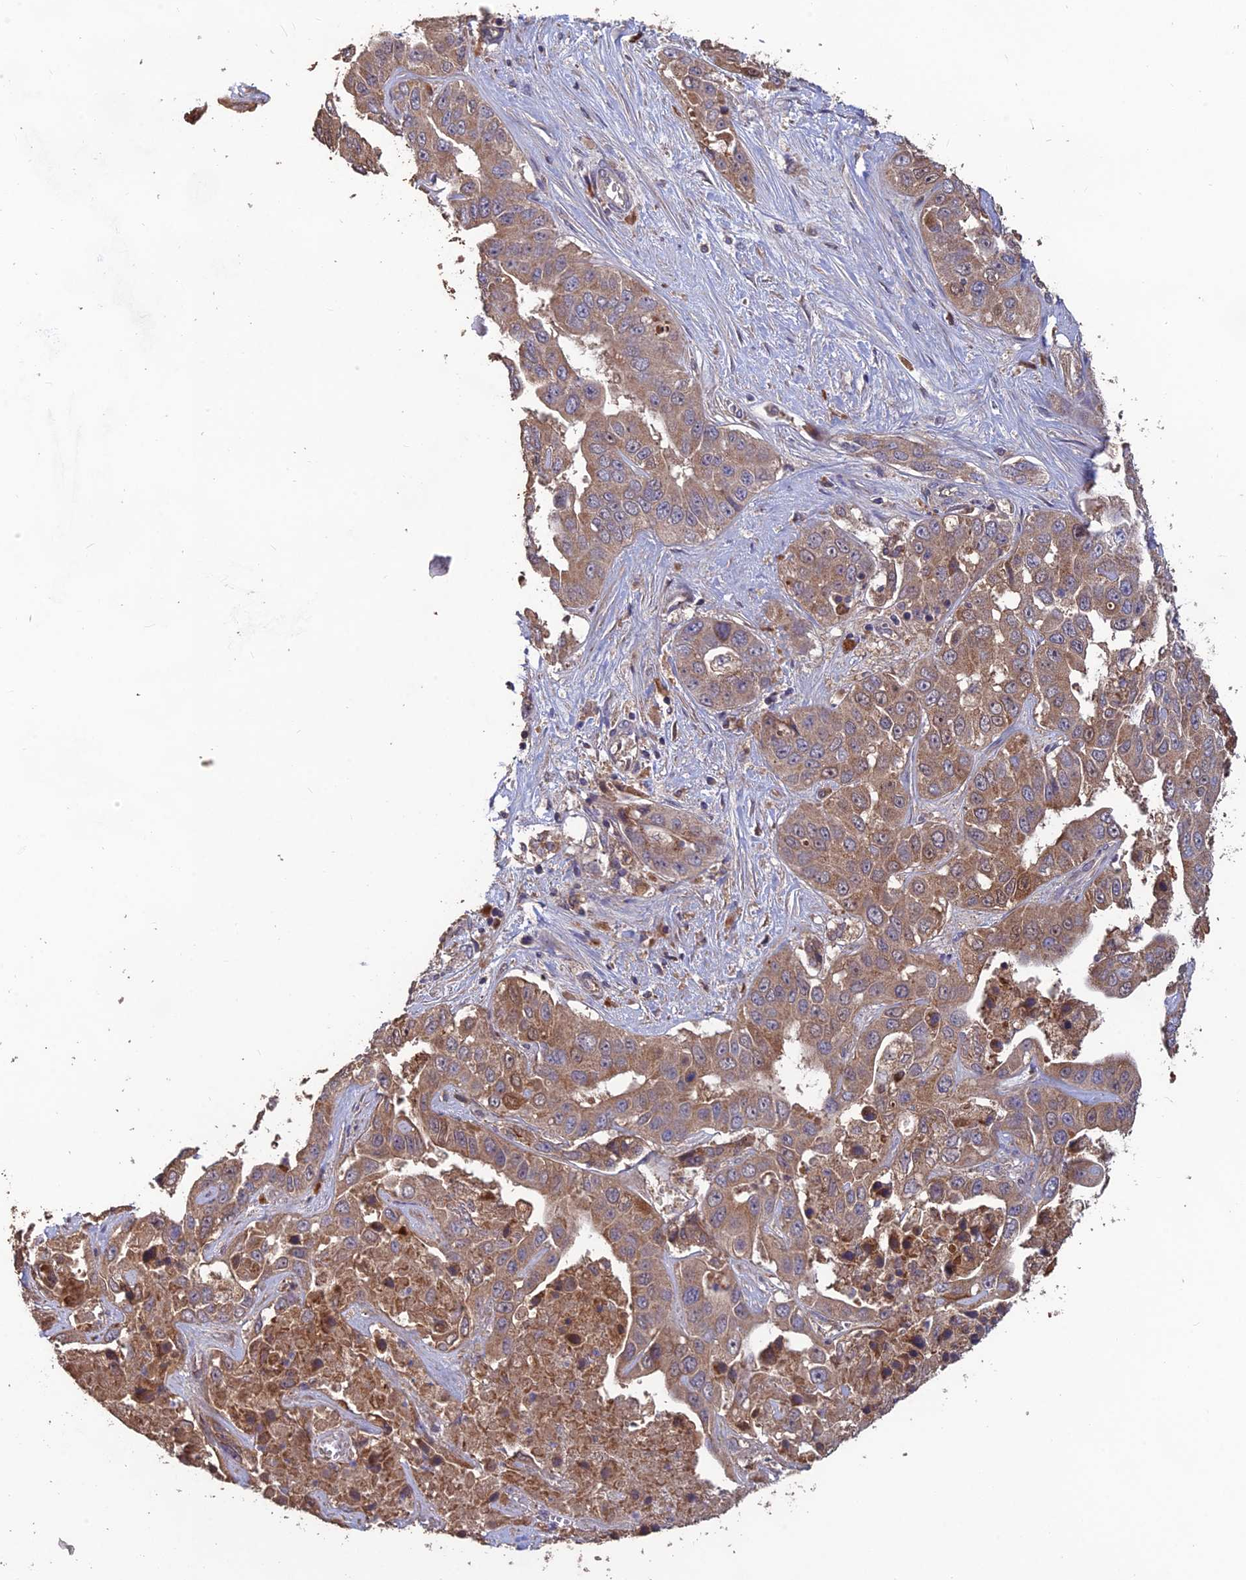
{"staining": {"intensity": "moderate", "quantity": ">75%", "location": "cytoplasmic/membranous"}, "tissue": "liver cancer", "cell_type": "Tumor cells", "image_type": "cancer", "snomed": [{"axis": "morphology", "description": "Cholangiocarcinoma"}, {"axis": "topography", "description": "Liver"}], "caption": "Immunohistochemistry histopathology image of neoplastic tissue: human cholangiocarcinoma (liver) stained using IHC demonstrates medium levels of moderate protein expression localized specifically in the cytoplasmic/membranous of tumor cells, appearing as a cytoplasmic/membranous brown color.", "gene": "SHISA5", "patient": {"sex": "female", "age": 52}}